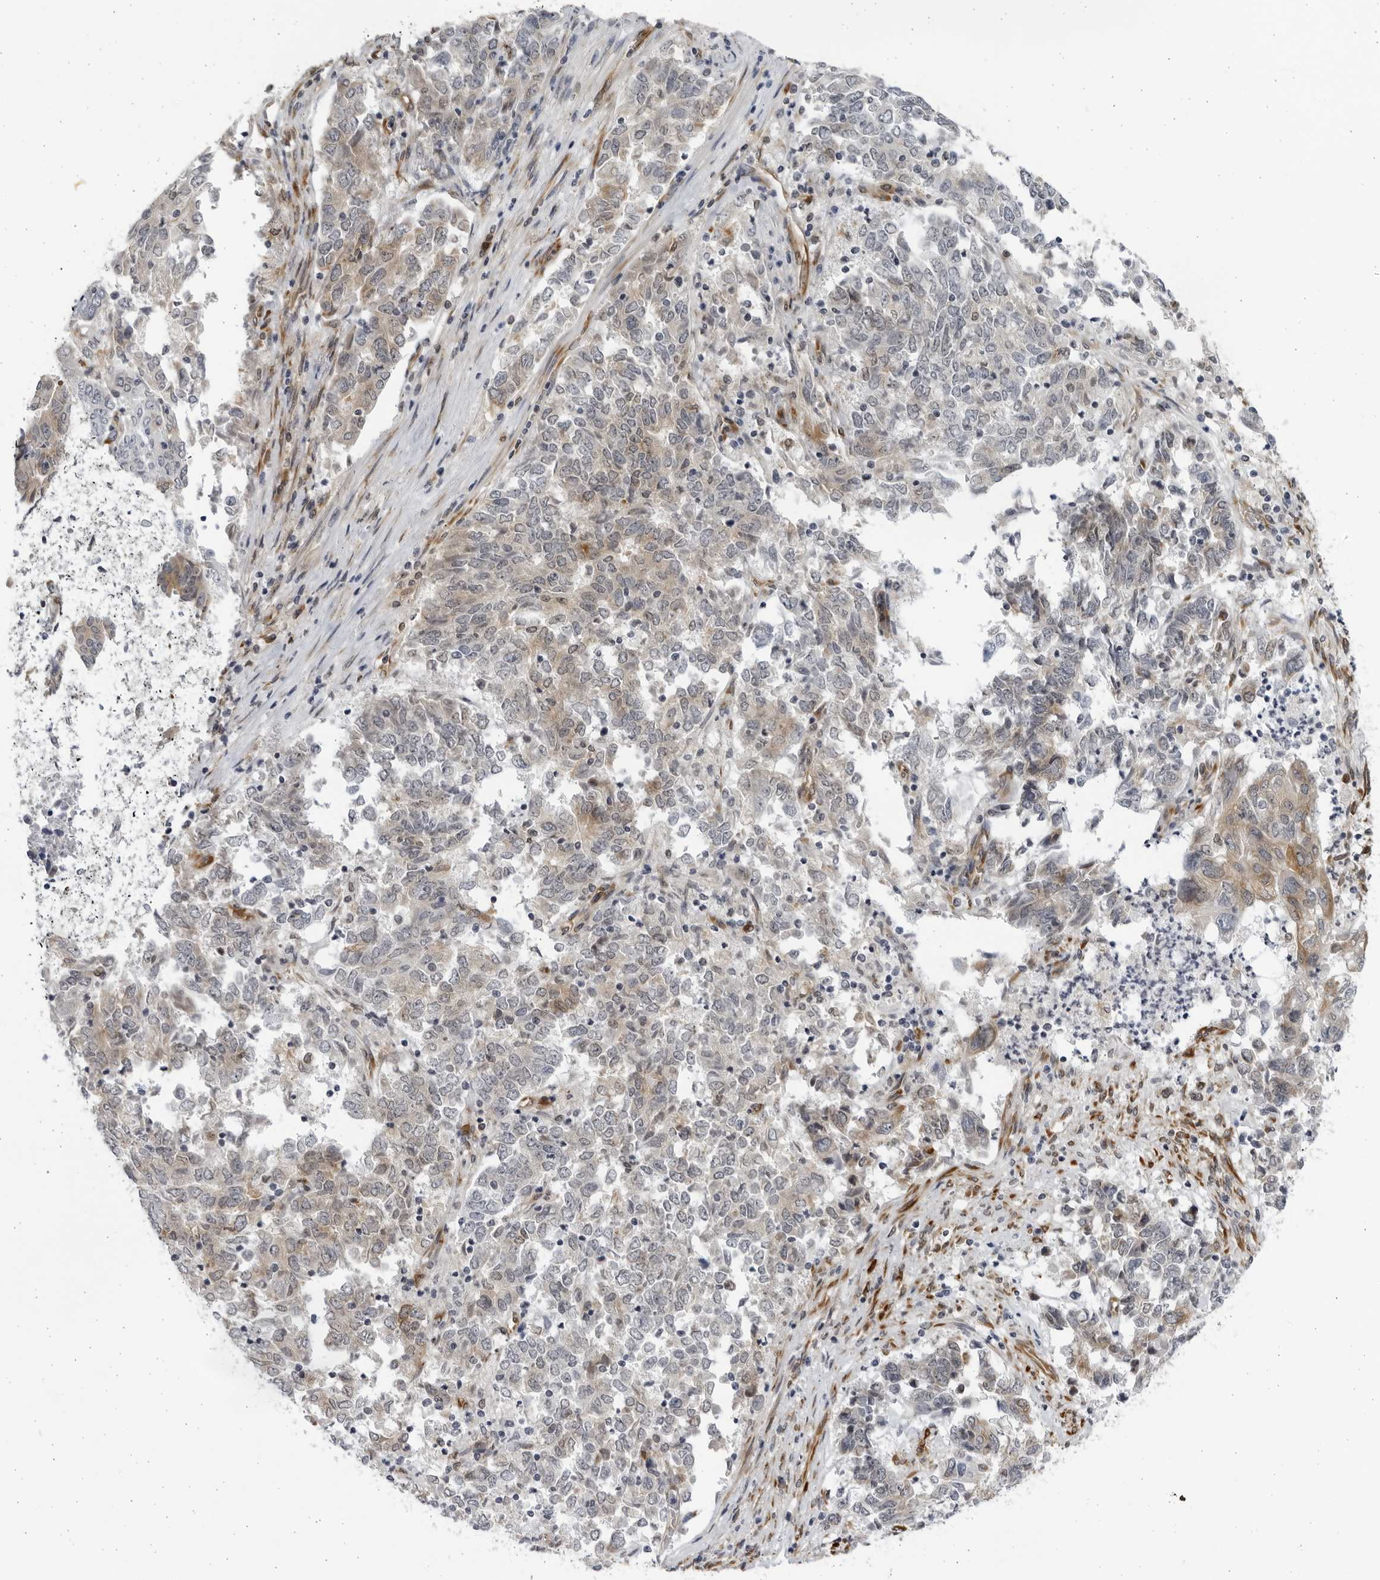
{"staining": {"intensity": "weak", "quantity": "<25%", "location": "cytoplasmic/membranous"}, "tissue": "endometrial cancer", "cell_type": "Tumor cells", "image_type": "cancer", "snomed": [{"axis": "morphology", "description": "Adenocarcinoma, NOS"}, {"axis": "topography", "description": "Endometrium"}], "caption": "High magnification brightfield microscopy of endometrial cancer stained with DAB (3,3'-diaminobenzidine) (brown) and counterstained with hematoxylin (blue): tumor cells show no significant positivity. (Brightfield microscopy of DAB immunohistochemistry at high magnification).", "gene": "BMP2K", "patient": {"sex": "female", "age": 80}}